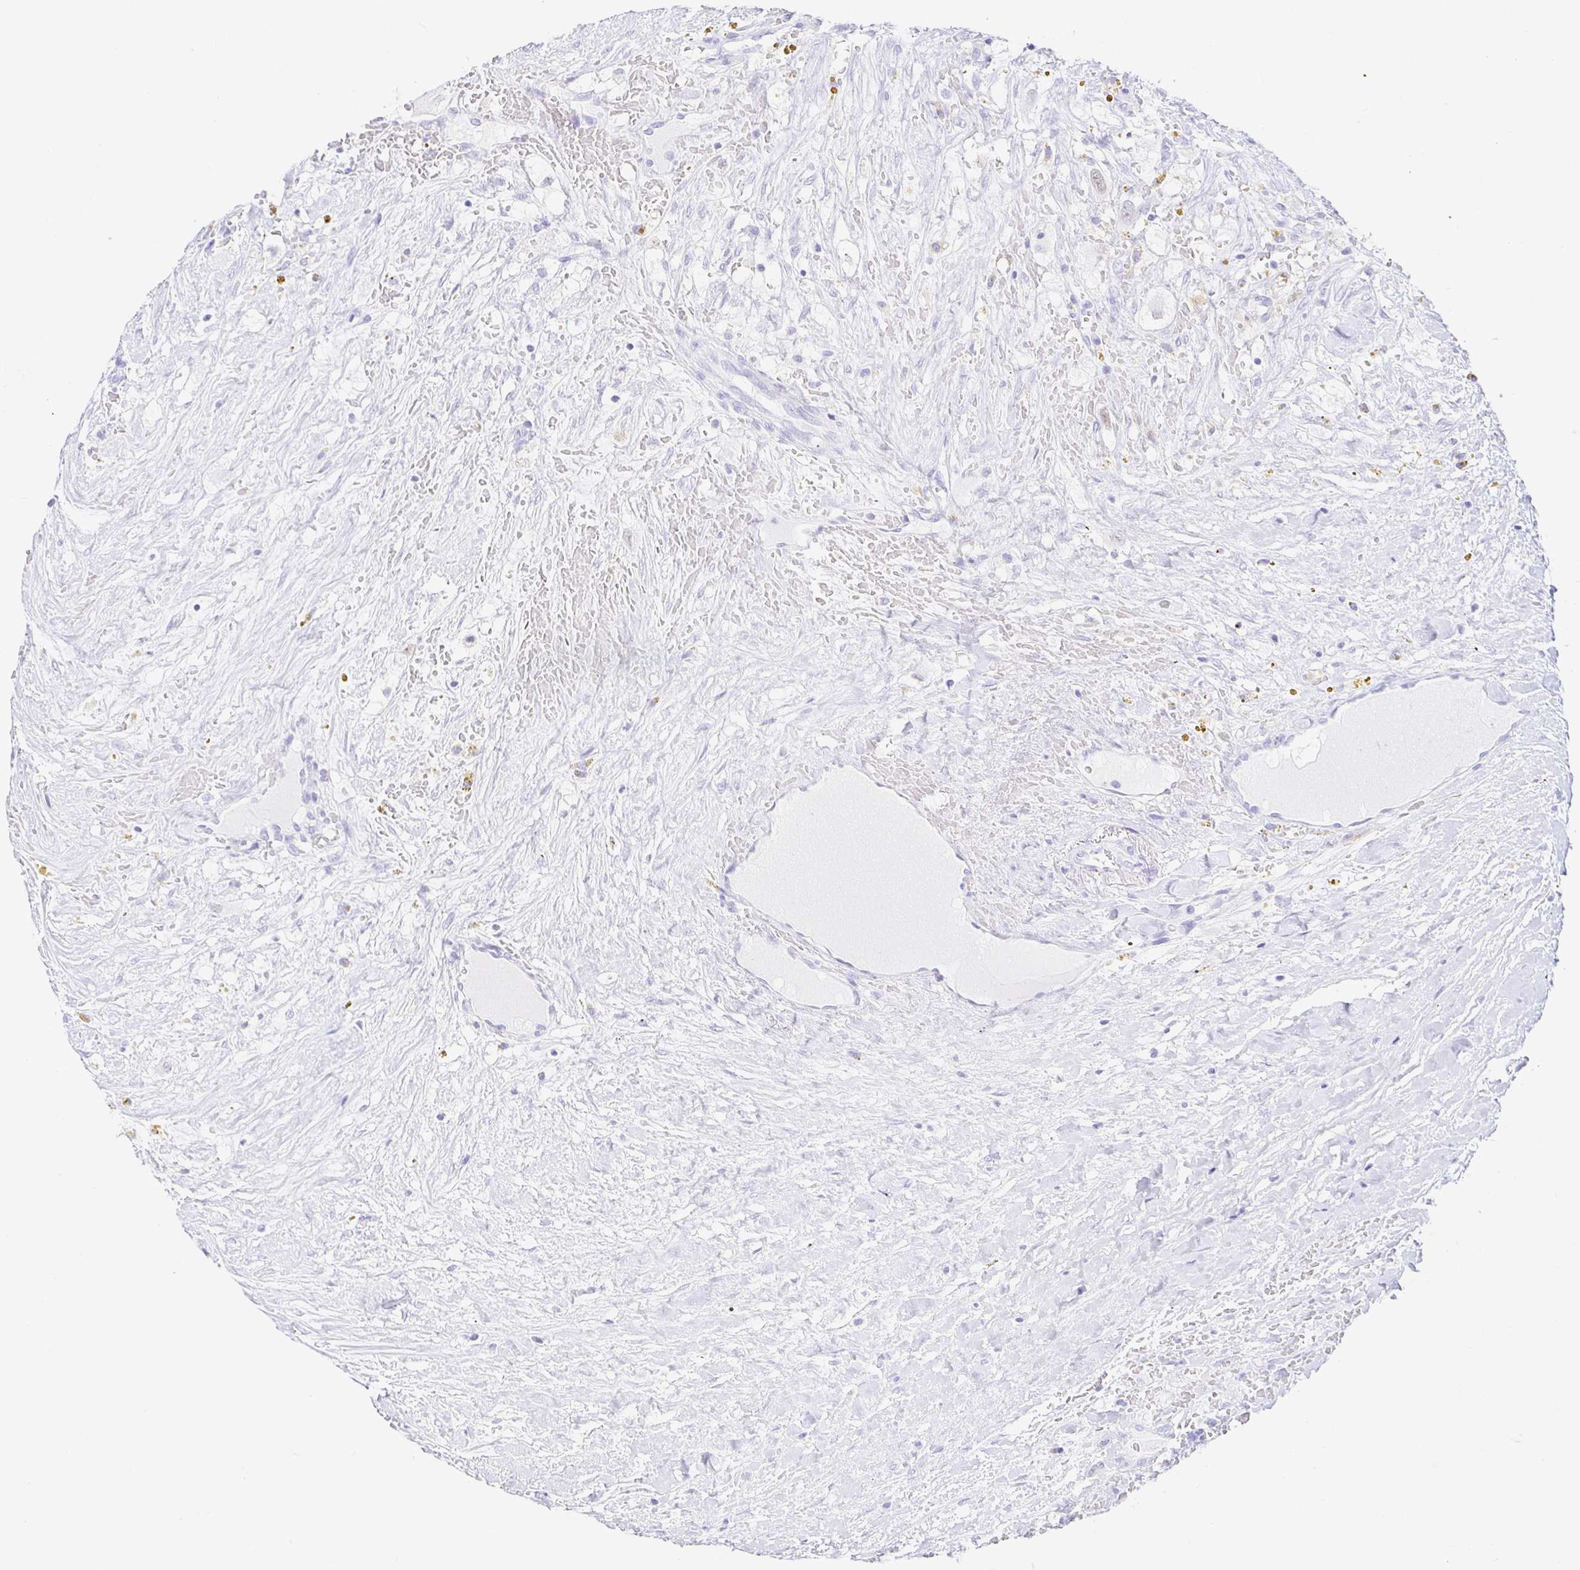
{"staining": {"intensity": "negative", "quantity": "none", "location": "none"}, "tissue": "renal cancer", "cell_type": "Tumor cells", "image_type": "cancer", "snomed": [{"axis": "morphology", "description": "Adenocarcinoma, NOS"}, {"axis": "topography", "description": "Kidney"}], "caption": "The IHC image has no significant staining in tumor cells of renal adenocarcinoma tissue.", "gene": "PAX8", "patient": {"sex": "male", "age": 59}}